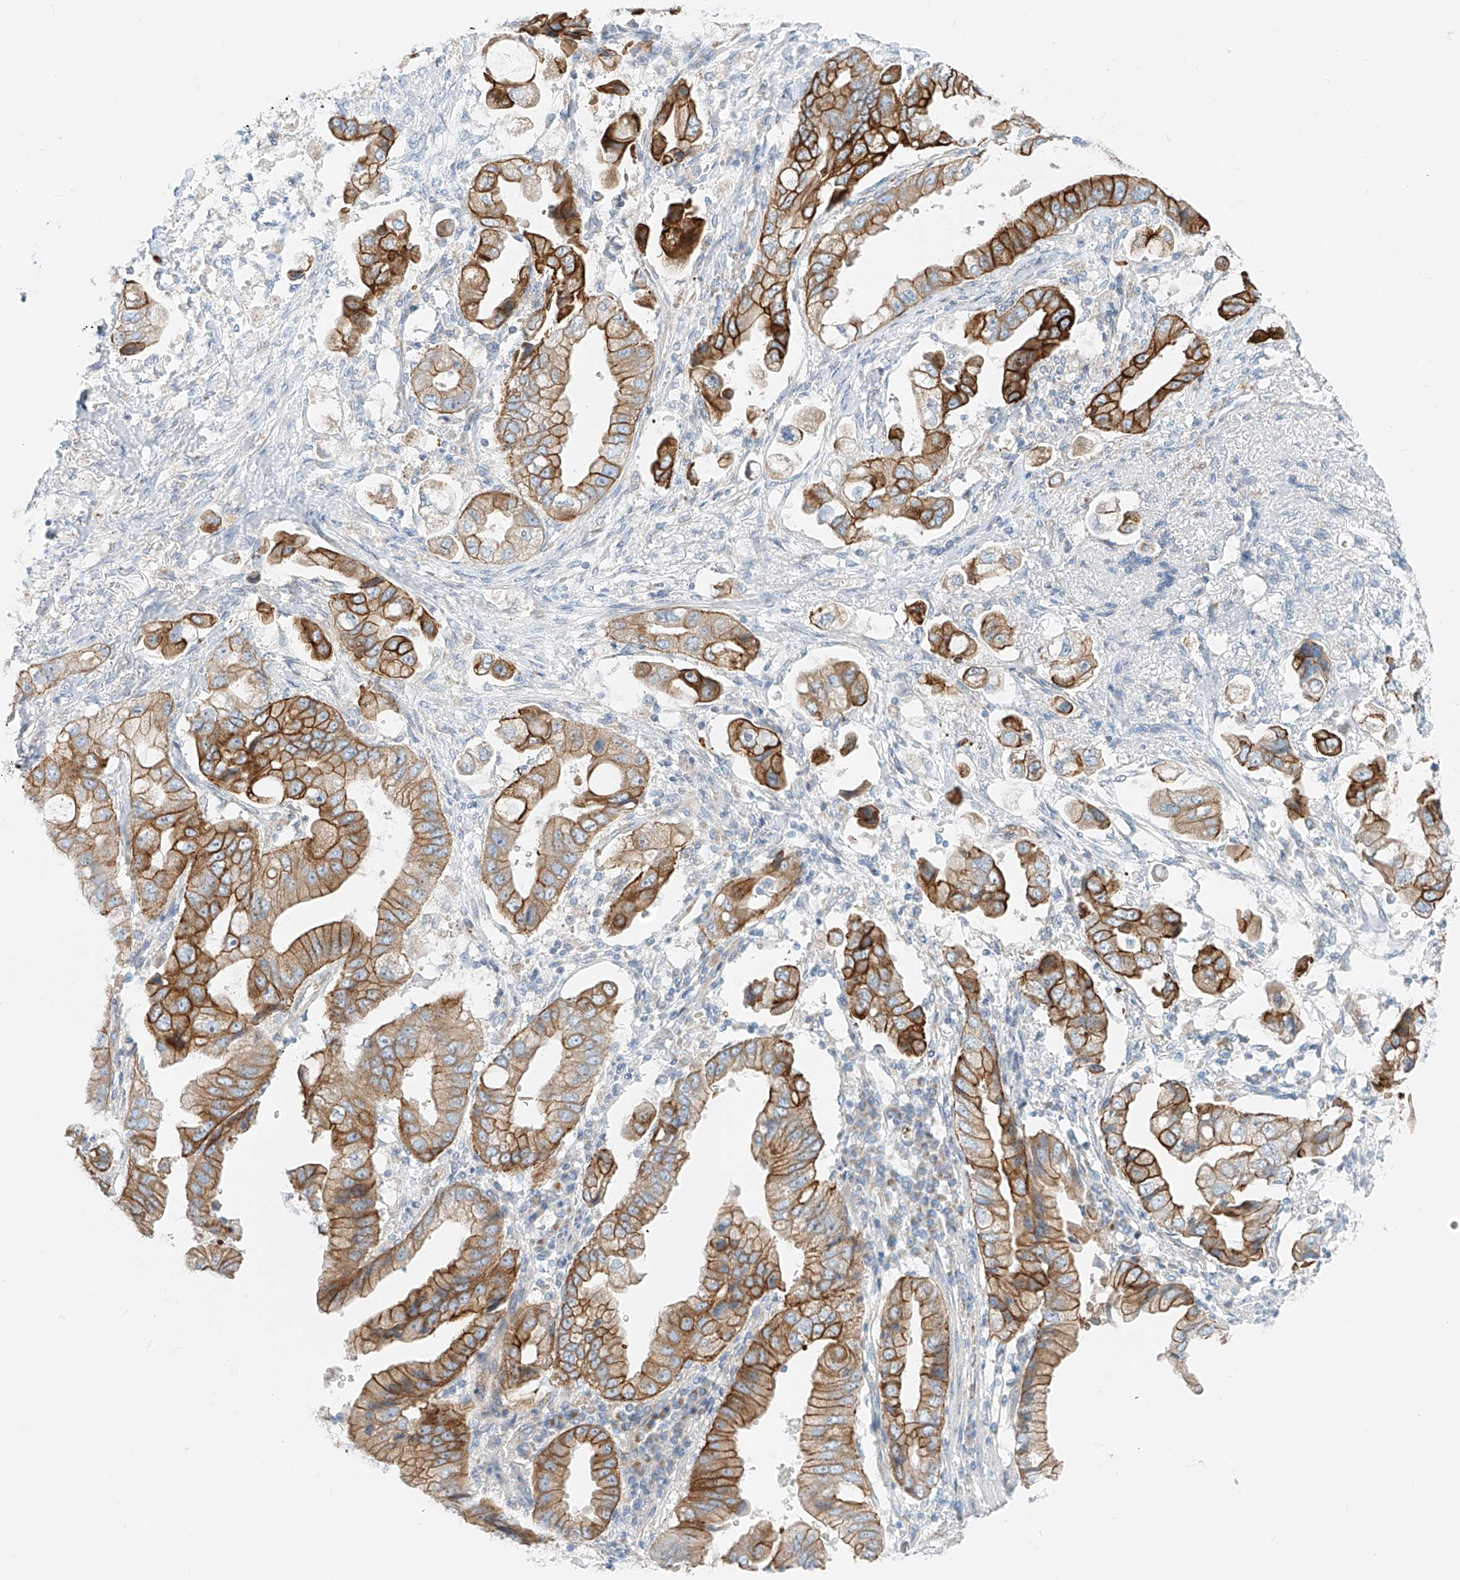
{"staining": {"intensity": "strong", "quantity": ">75%", "location": "cytoplasmic/membranous"}, "tissue": "stomach cancer", "cell_type": "Tumor cells", "image_type": "cancer", "snomed": [{"axis": "morphology", "description": "Adenocarcinoma, NOS"}, {"axis": "topography", "description": "Stomach"}], "caption": "Stomach adenocarcinoma stained with IHC displays strong cytoplasmic/membranous expression in about >75% of tumor cells.", "gene": "EIPR1", "patient": {"sex": "male", "age": 62}}